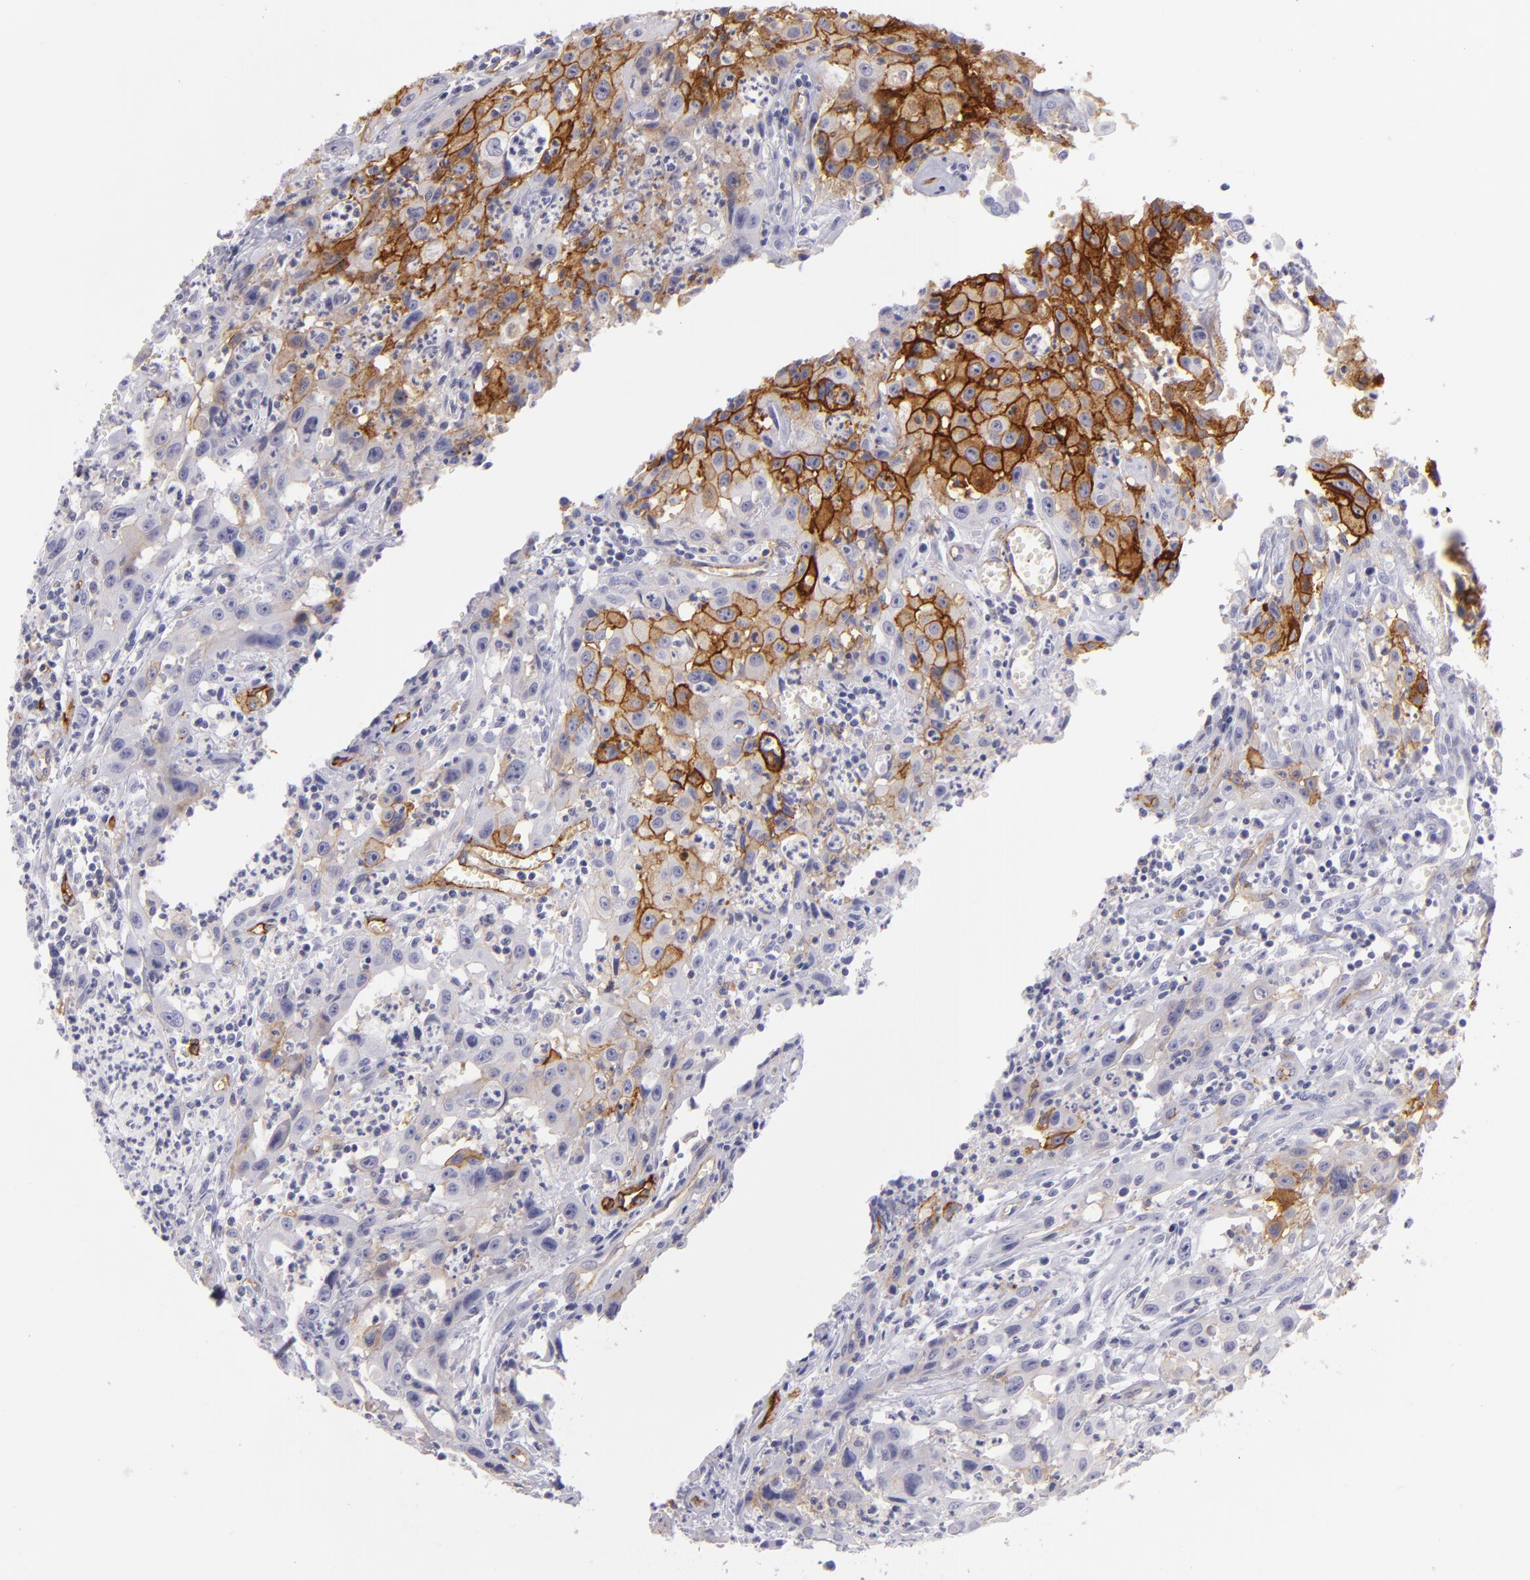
{"staining": {"intensity": "strong", "quantity": "25%-75%", "location": "cytoplasmic/membranous"}, "tissue": "urothelial cancer", "cell_type": "Tumor cells", "image_type": "cancer", "snomed": [{"axis": "morphology", "description": "Urothelial carcinoma, High grade"}, {"axis": "topography", "description": "Urinary bladder"}], "caption": "Brown immunohistochemical staining in human high-grade urothelial carcinoma demonstrates strong cytoplasmic/membranous positivity in approximately 25%-75% of tumor cells.", "gene": "THBD", "patient": {"sex": "male", "age": 66}}